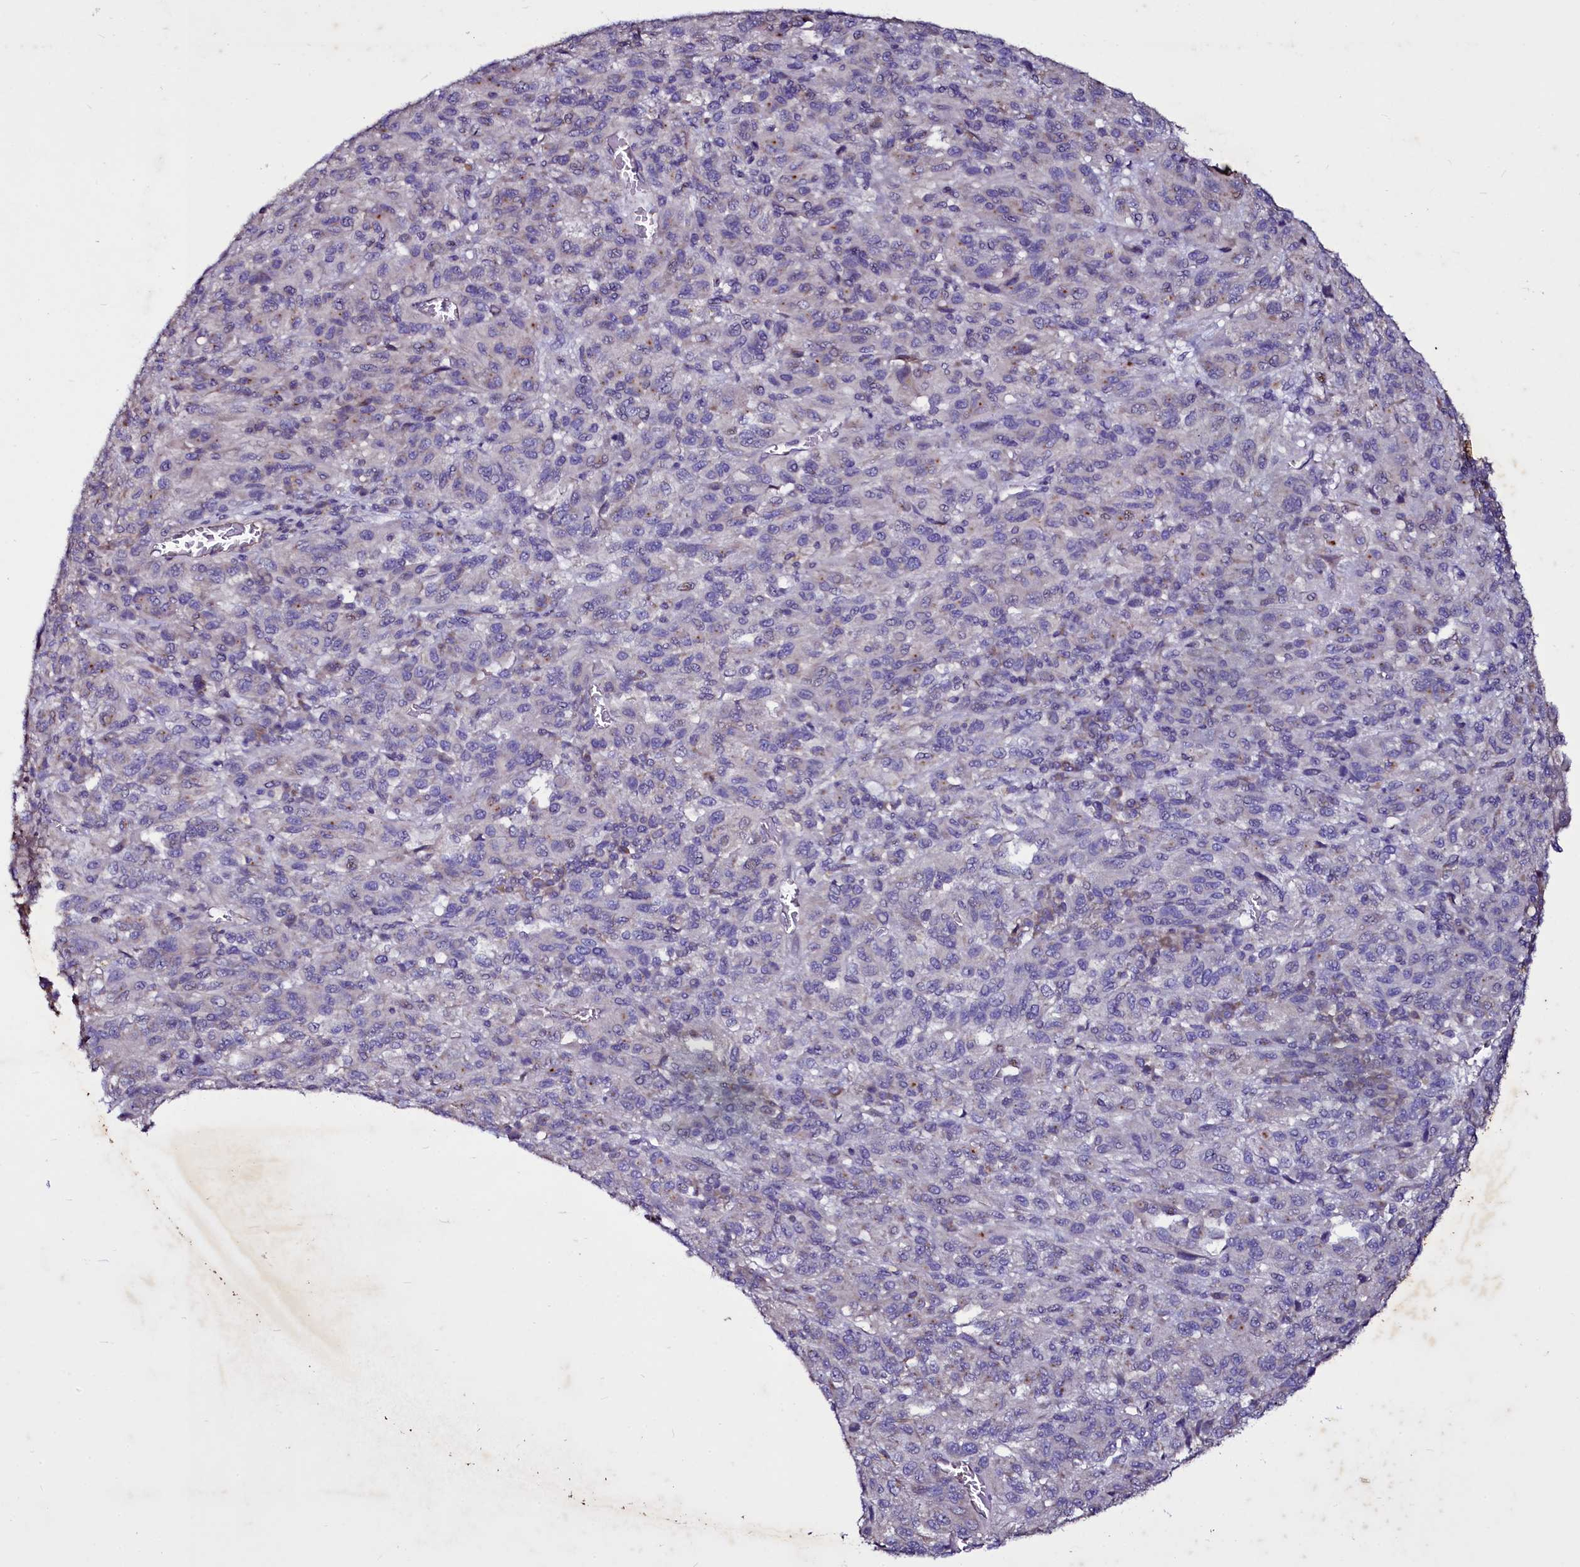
{"staining": {"intensity": "negative", "quantity": "none", "location": "none"}, "tissue": "melanoma", "cell_type": "Tumor cells", "image_type": "cancer", "snomed": [{"axis": "morphology", "description": "Malignant melanoma, Metastatic site"}, {"axis": "topography", "description": "Lung"}], "caption": "Immunohistochemistry (IHC) micrograph of neoplastic tissue: malignant melanoma (metastatic site) stained with DAB (3,3'-diaminobenzidine) demonstrates no significant protein expression in tumor cells. (DAB IHC with hematoxylin counter stain).", "gene": "SELENOT", "patient": {"sex": "male", "age": 64}}